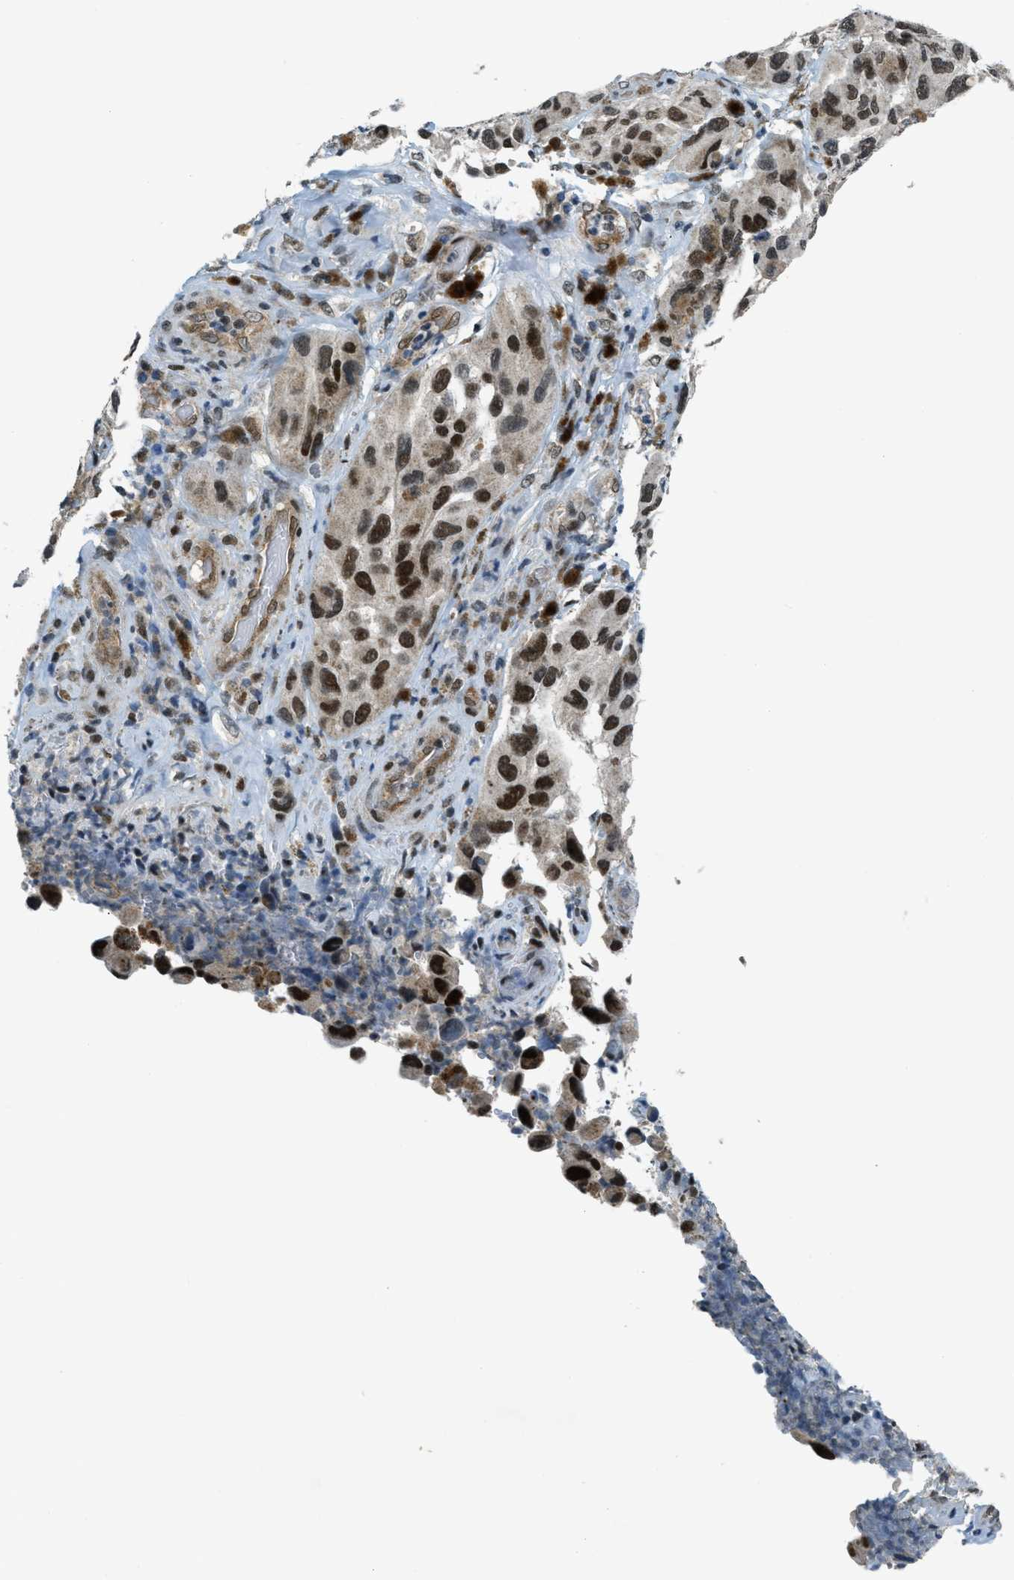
{"staining": {"intensity": "strong", "quantity": "25%-75%", "location": "nuclear"}, "tissue": "melanoma", "cell_type": "Tumor cells", "image_type": "cancer", "snomed": [{"axis": "morphology", "description": "Malignant melanoma, NOS"}, {"axis": "topography", "description": "Skin"}], "caption": "Strong nuclear positivity for a protein is identified in about 25%-75% of tumor cells of melanoma using immunohistochemistry.", "gene": "KLF6", "patient": {"sex": "female", "age": 73}}